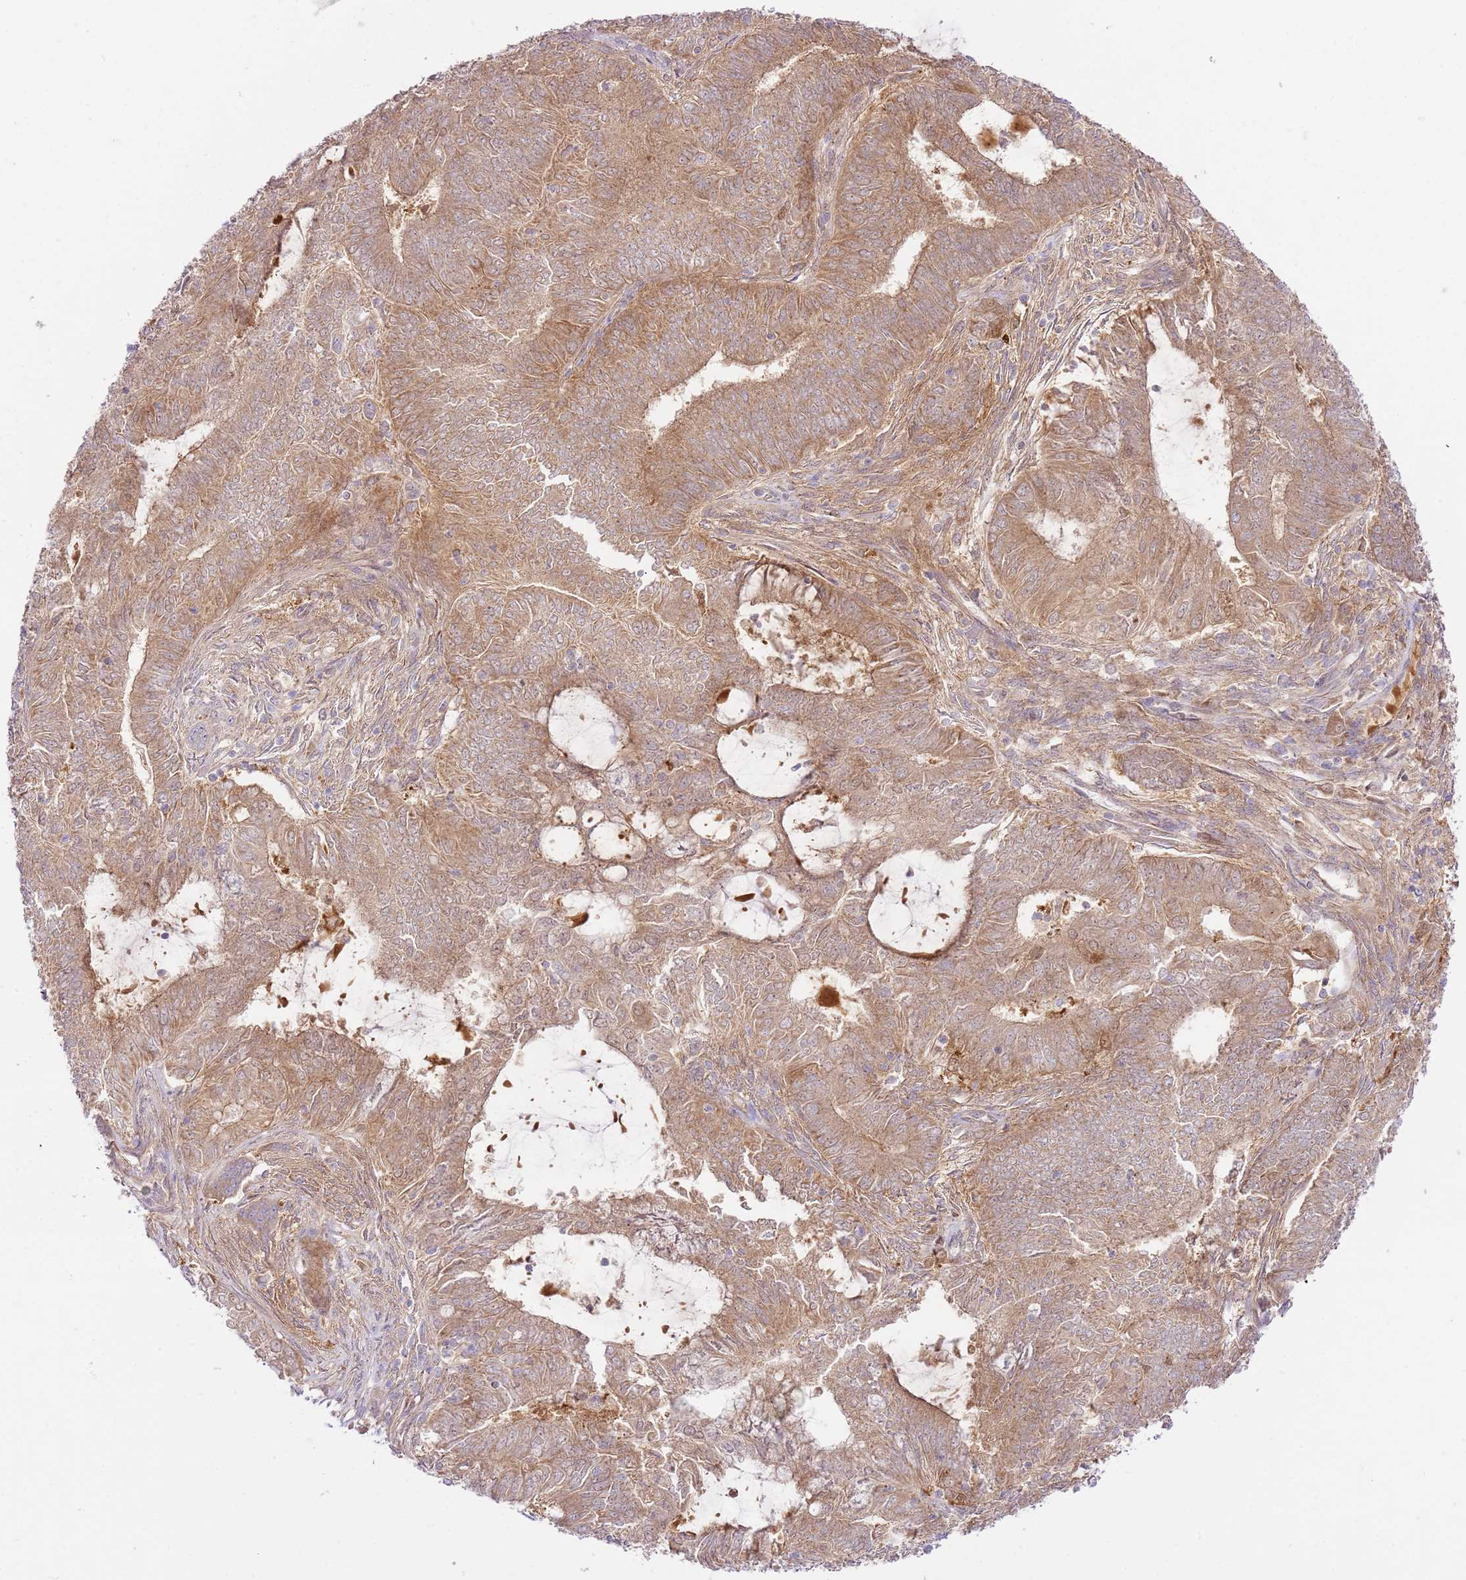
{"staining": {"intensity": "moderate", "quantity": ">75%", "location": "cytoplasmic/membranous"}, "tissue": "endometrial cancer", "cell_type": "Tumor cells", "image_type": "cancer", "snomed": [{"axis": "morphology", "description": "Adenocarcinoma, NOS"}, {"axis": "topography", "description": "Endometrium"}], "caption": "Human adenocarcinoma (endometrial) stained with a protein marker demonstrates moderate staining in tumor cells.", "gene": "C8G", "patient": {"sex": "female", "age": 62}}